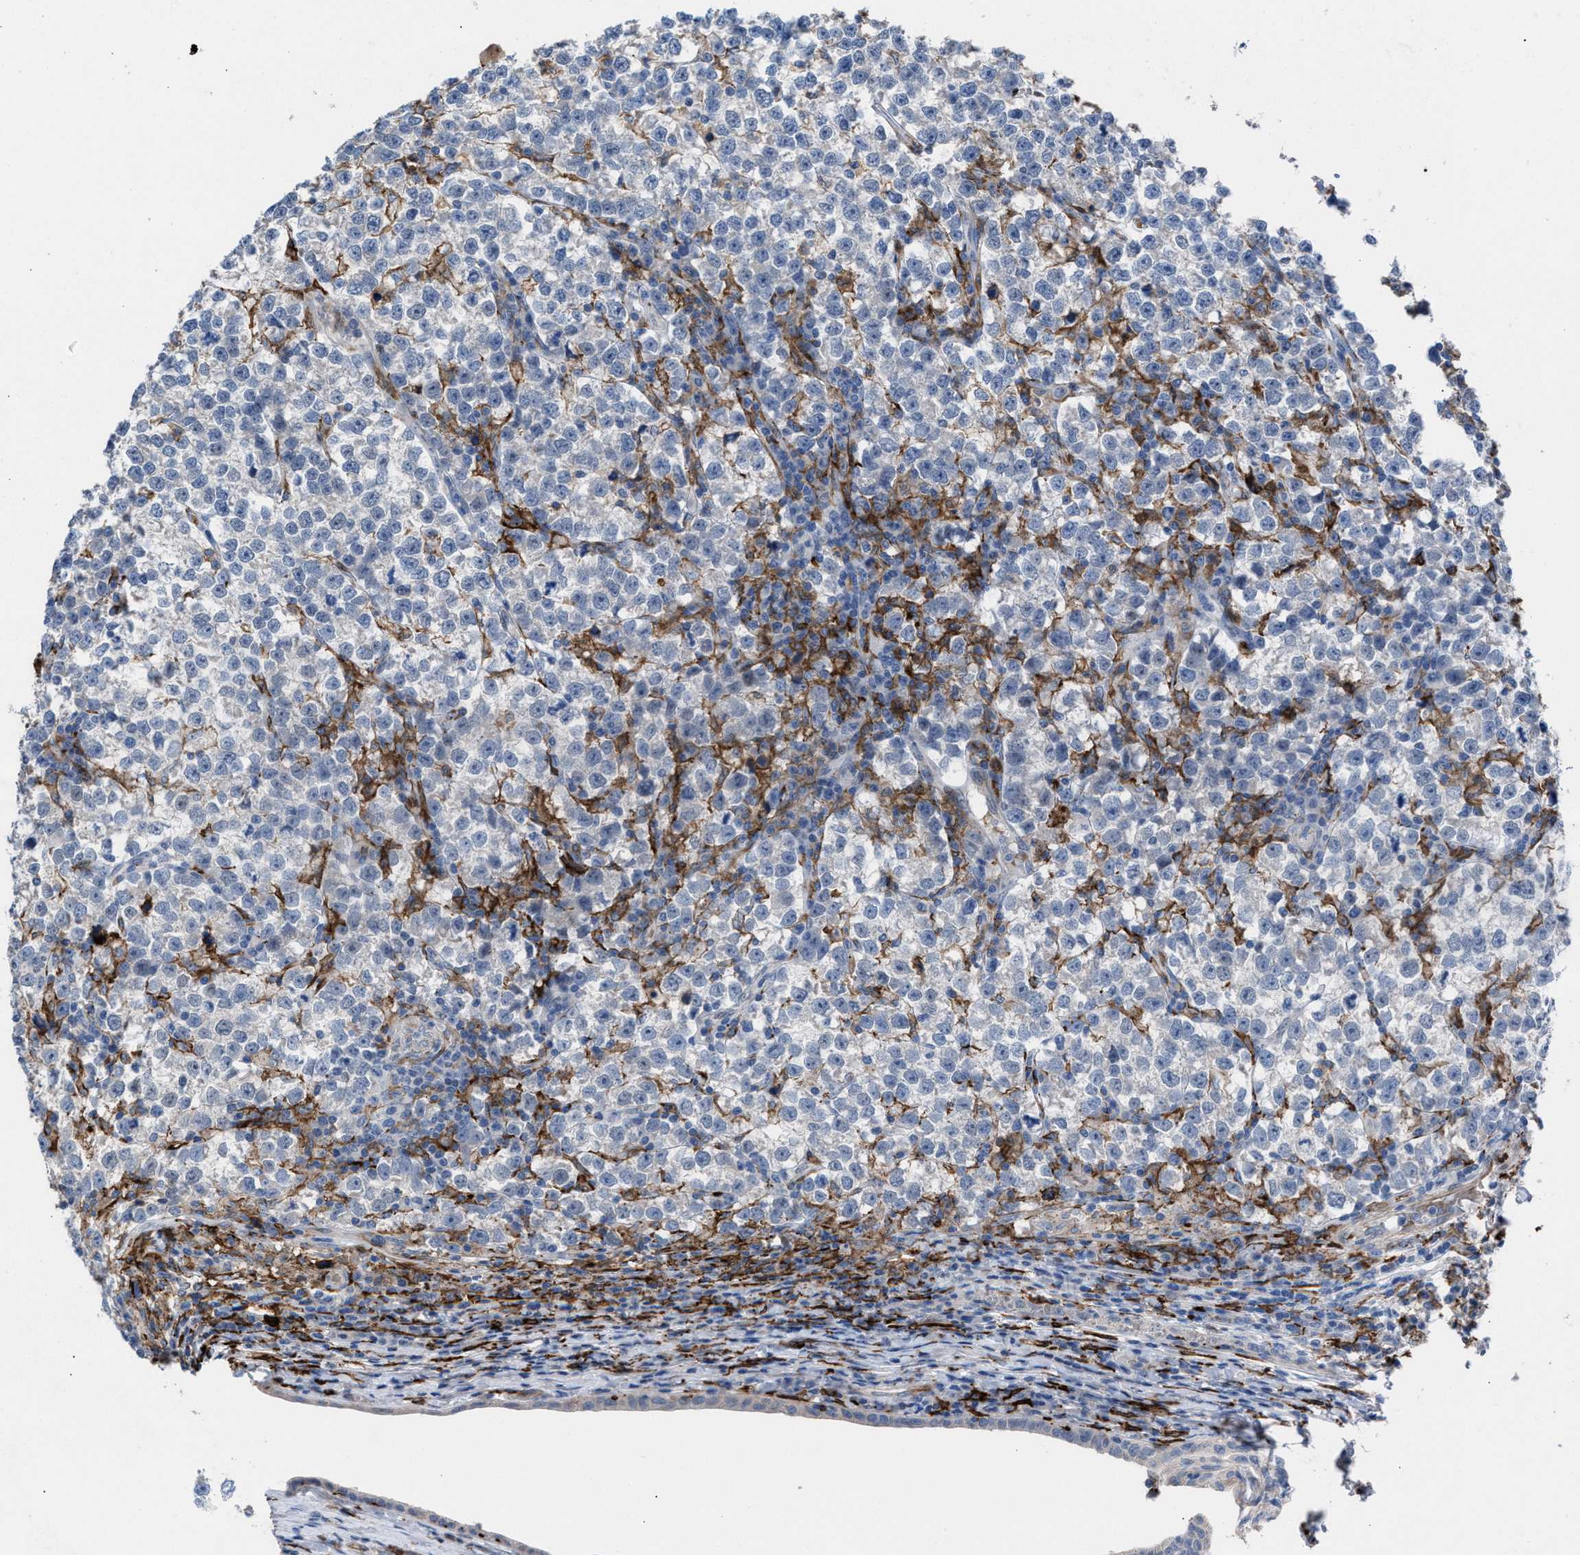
{"staining": {"intensity": "negative", "quantity": "none", "location": "none"}, "tissue": "testis cancer", "cell_type": "Tumor cells", "image_type": "cancer", "snomed": [{"axis": "morphology", "description": "Normal tissue, NOS"}, {"axis": "morphology", "description": "Seminoma, NOS"}, {"axis": "topography", "description": "Testis"}], "caption": "This photomicrograph is of testis cancer stained with IHC to label a protein in brown with the nuclei are counter-stained blue. There is no expression in tumor cells.", "gene": "SLC47A1", "patient": {"sex": "male", "age": 43}}